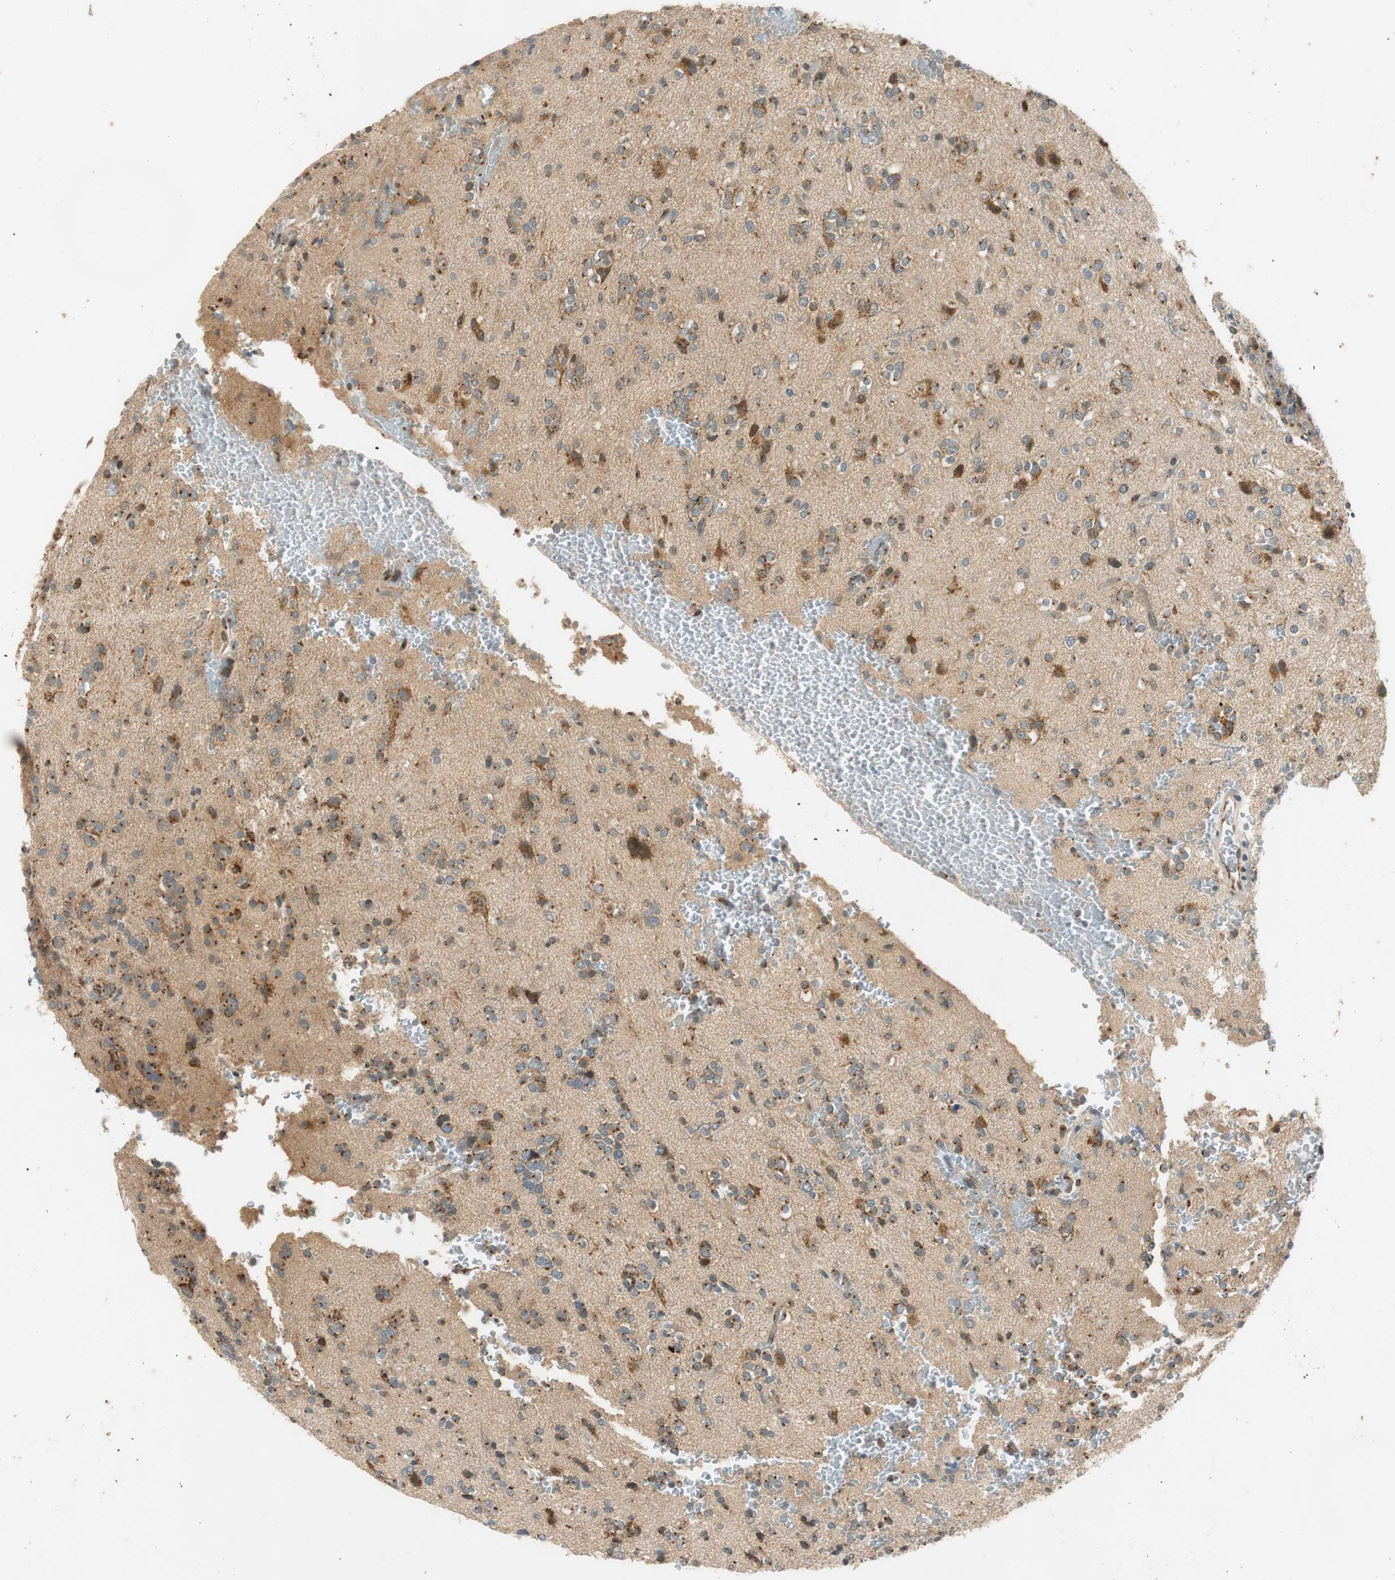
{"staining": {"intensity": "weak", "quantity": "<25%", "location": "cytoplasmic/membranous"}, "tissue": "glioma", "cell_type": "Tumor cells", "image_type": "cancer", "snomed": [{"axis": "morphology", "description": "Glioma, malignant, High grade"}, {"axis": "topography", "description": "Brain"}], "caption": "Tumor cells show no significant protein staining in malignant high-grade glioma.", "gene": "NEO1", "patient": {"sex": "male", "age": 47}}